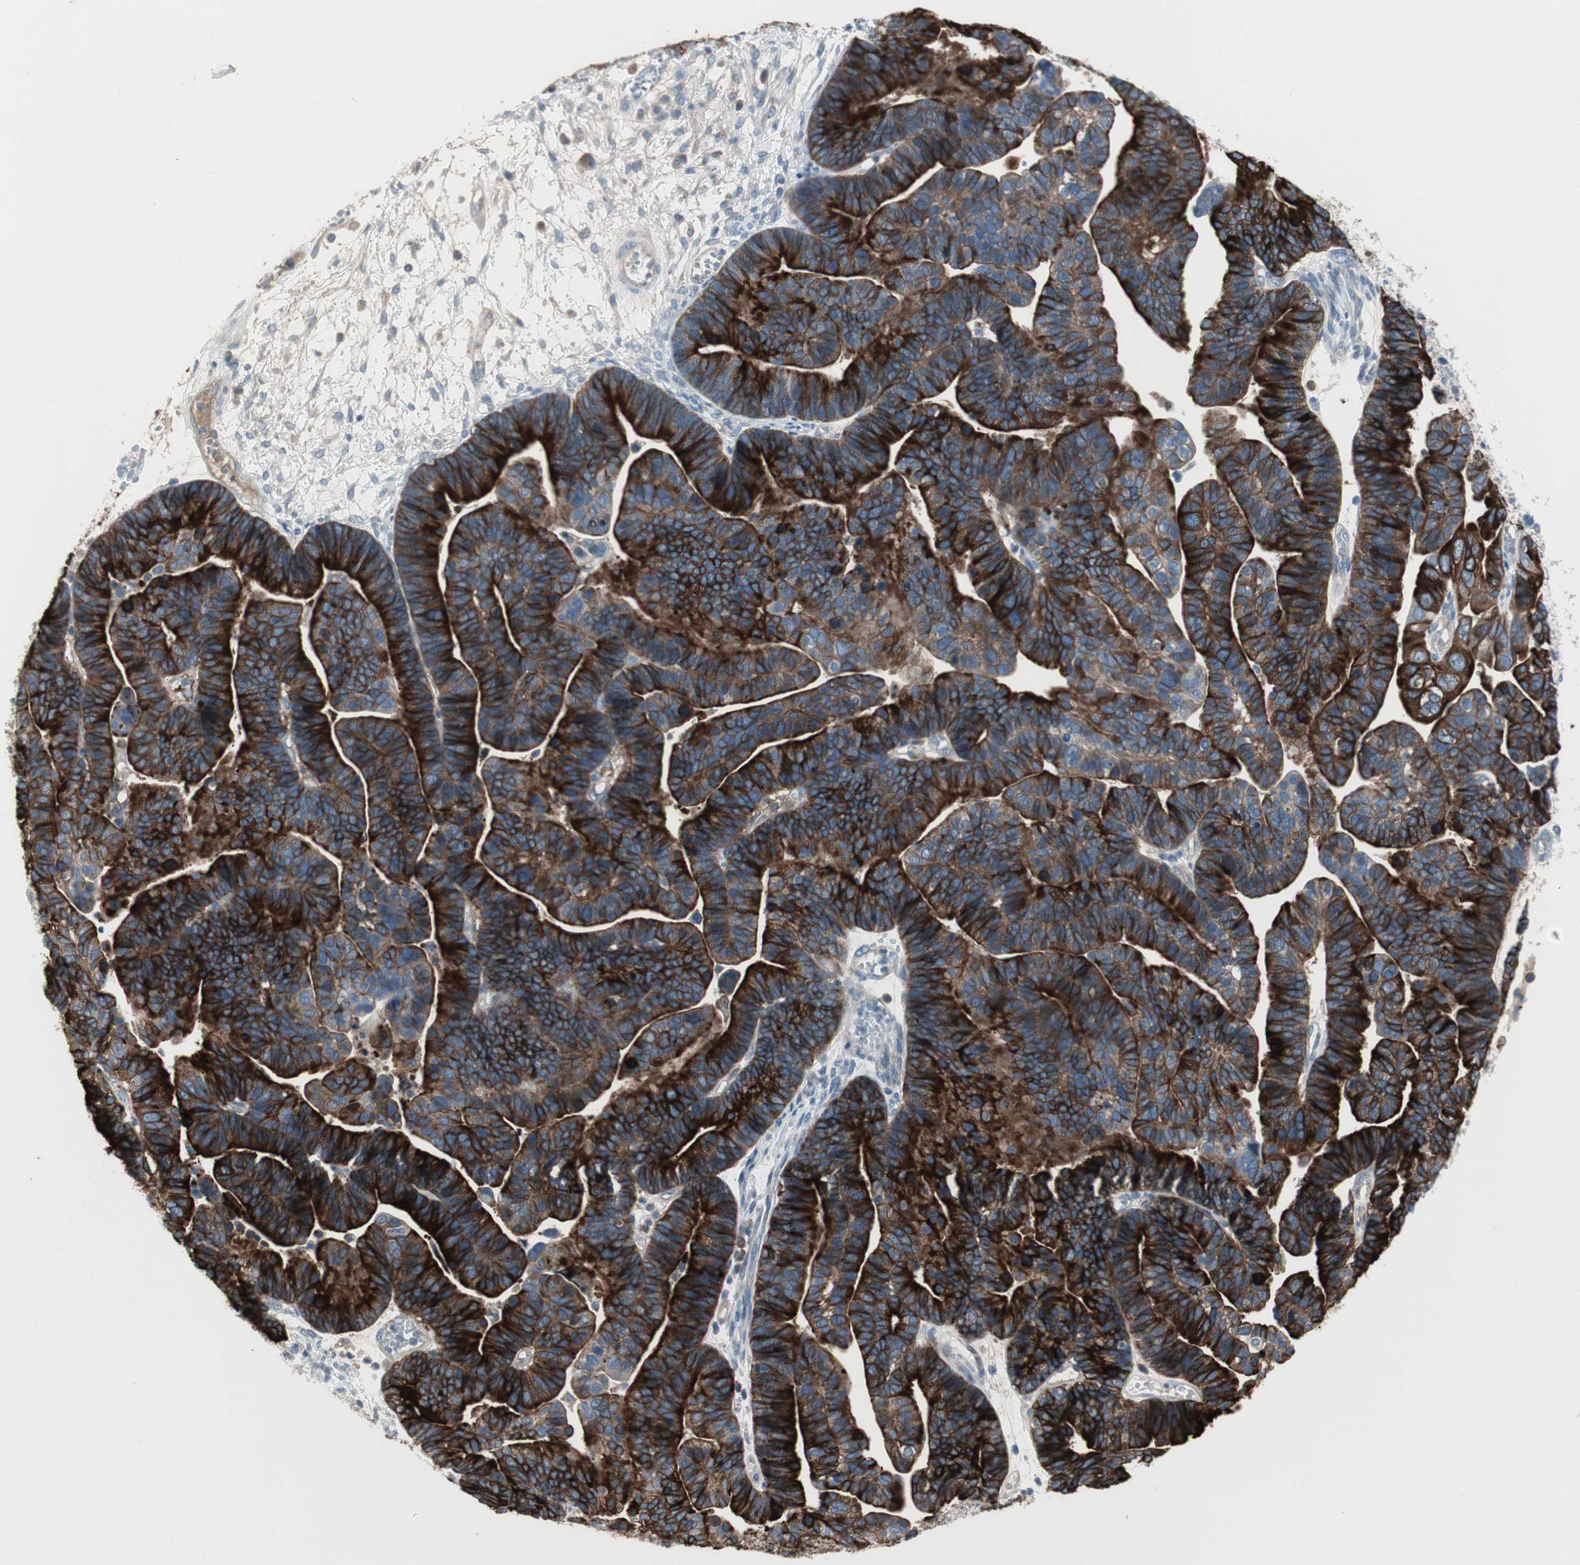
{"staining": {"intensity": "strong", "quantity": ">75%", "location": "cytoplasmic/membranous"}, "tissue": "ovarian cancer", "cell_type": "Tumor cells", "image_type": "cancer", "snomed": [{"axis": "morphology", "description": "Cystadenocarcinoma, serous, NOS"}, {"axis": "topography", "description": "Ovary"}], "caption": "A histopathology image showing strong cytoplasmic/membranous expression in approximately >75% of tumor cells in serous cystadenocarcinoma (ovarian), as visualized by brown immunohistochemical staining.", "gene": "PIGR", "patient": {"sex": "female", "age": 56}}